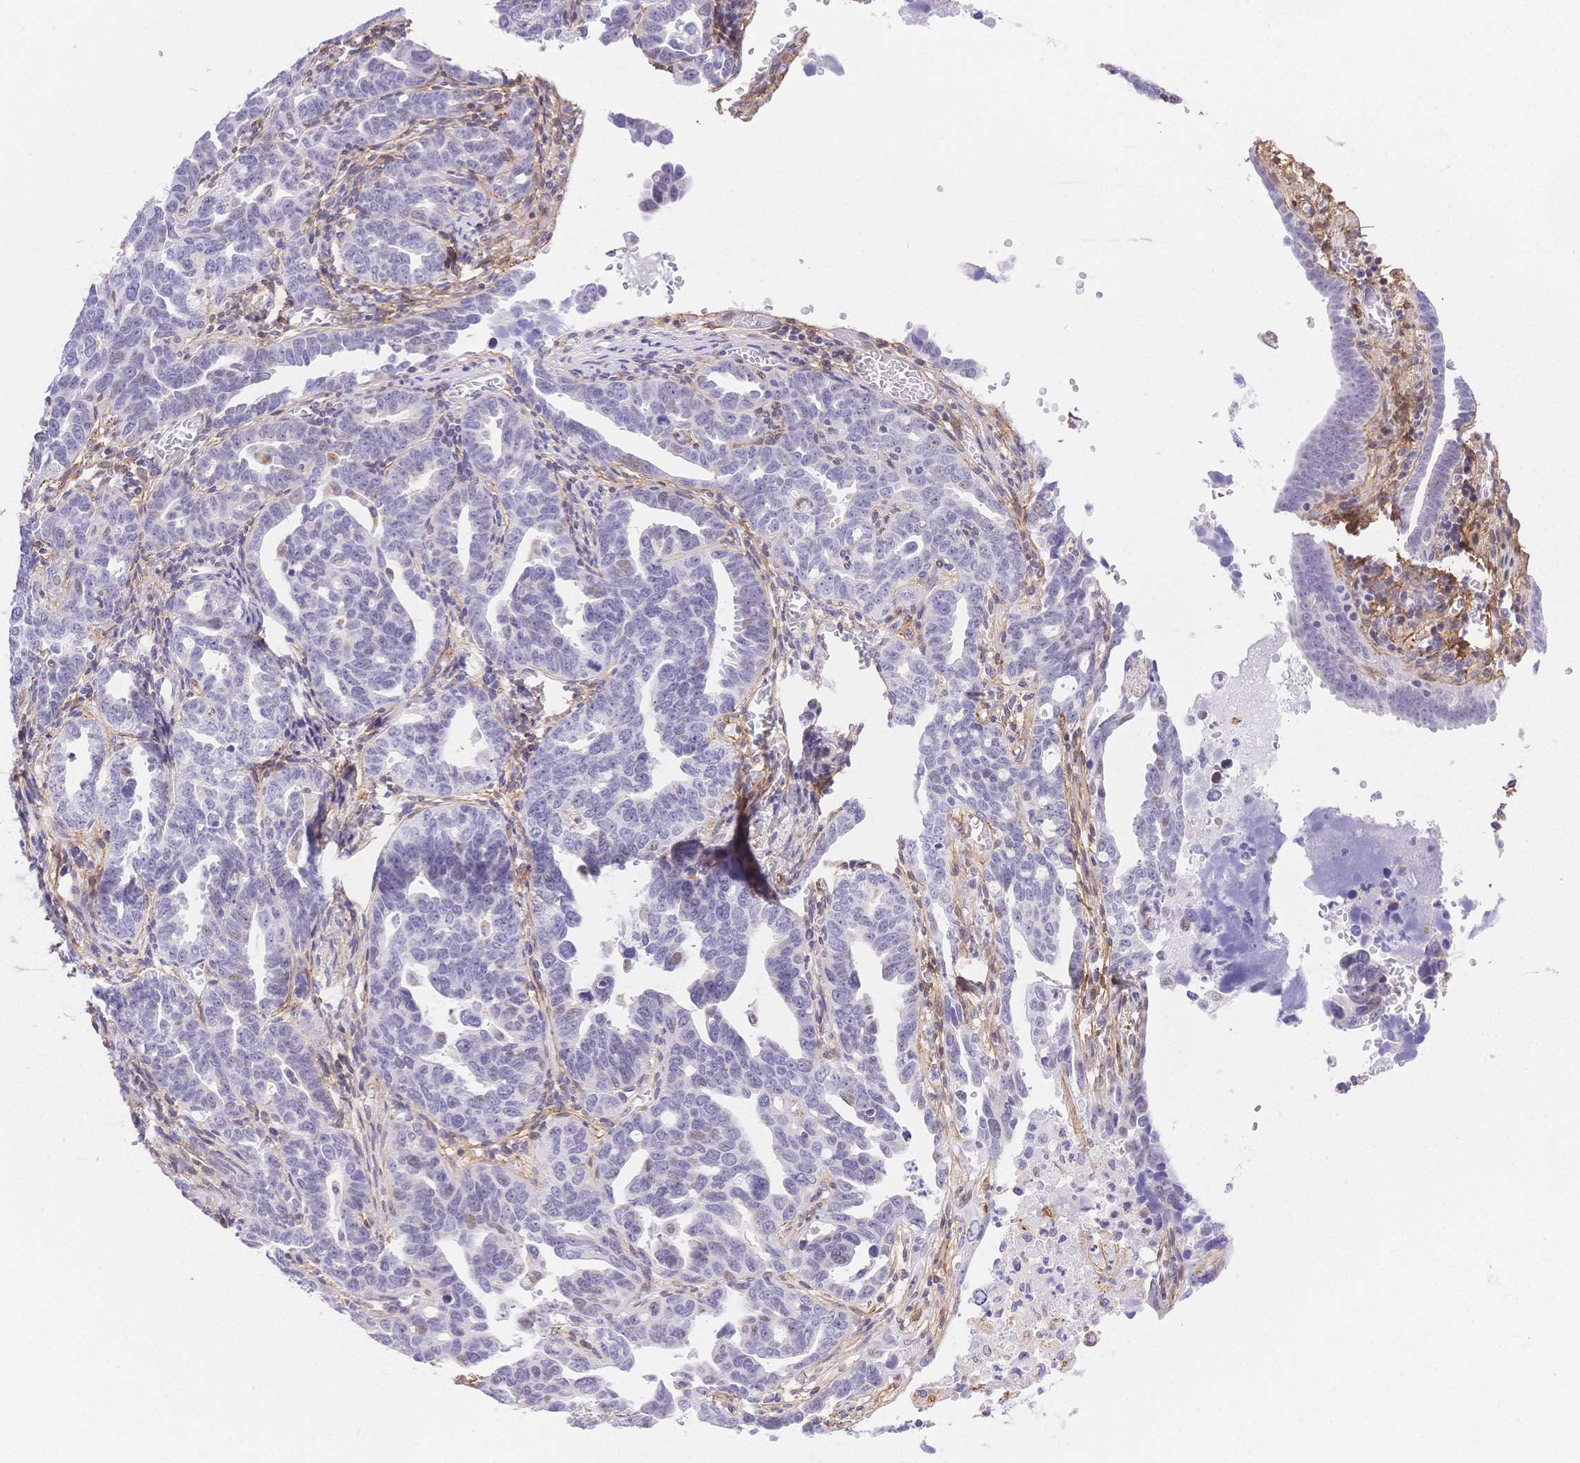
{"staining": {"intensity": "negative", "quantity": "none", "location": "none"}, "tissue": "ovarian cancer", "cell_type": "Tumor cells", "image_type": "cancer", "snomed": [{"axis": "morphology", "description": "Cystadenocarcinoma, serous, NOS"}, {"axis": "topography", "description": "Ovary"}], "caption": "Serous cystadenocarcinoma (ovarian) was stained to show a protein in brown. There is no significant positivity in tumor cells.", "gene": "PDZD2", "patient": {"sex": "female", "age": 69}}